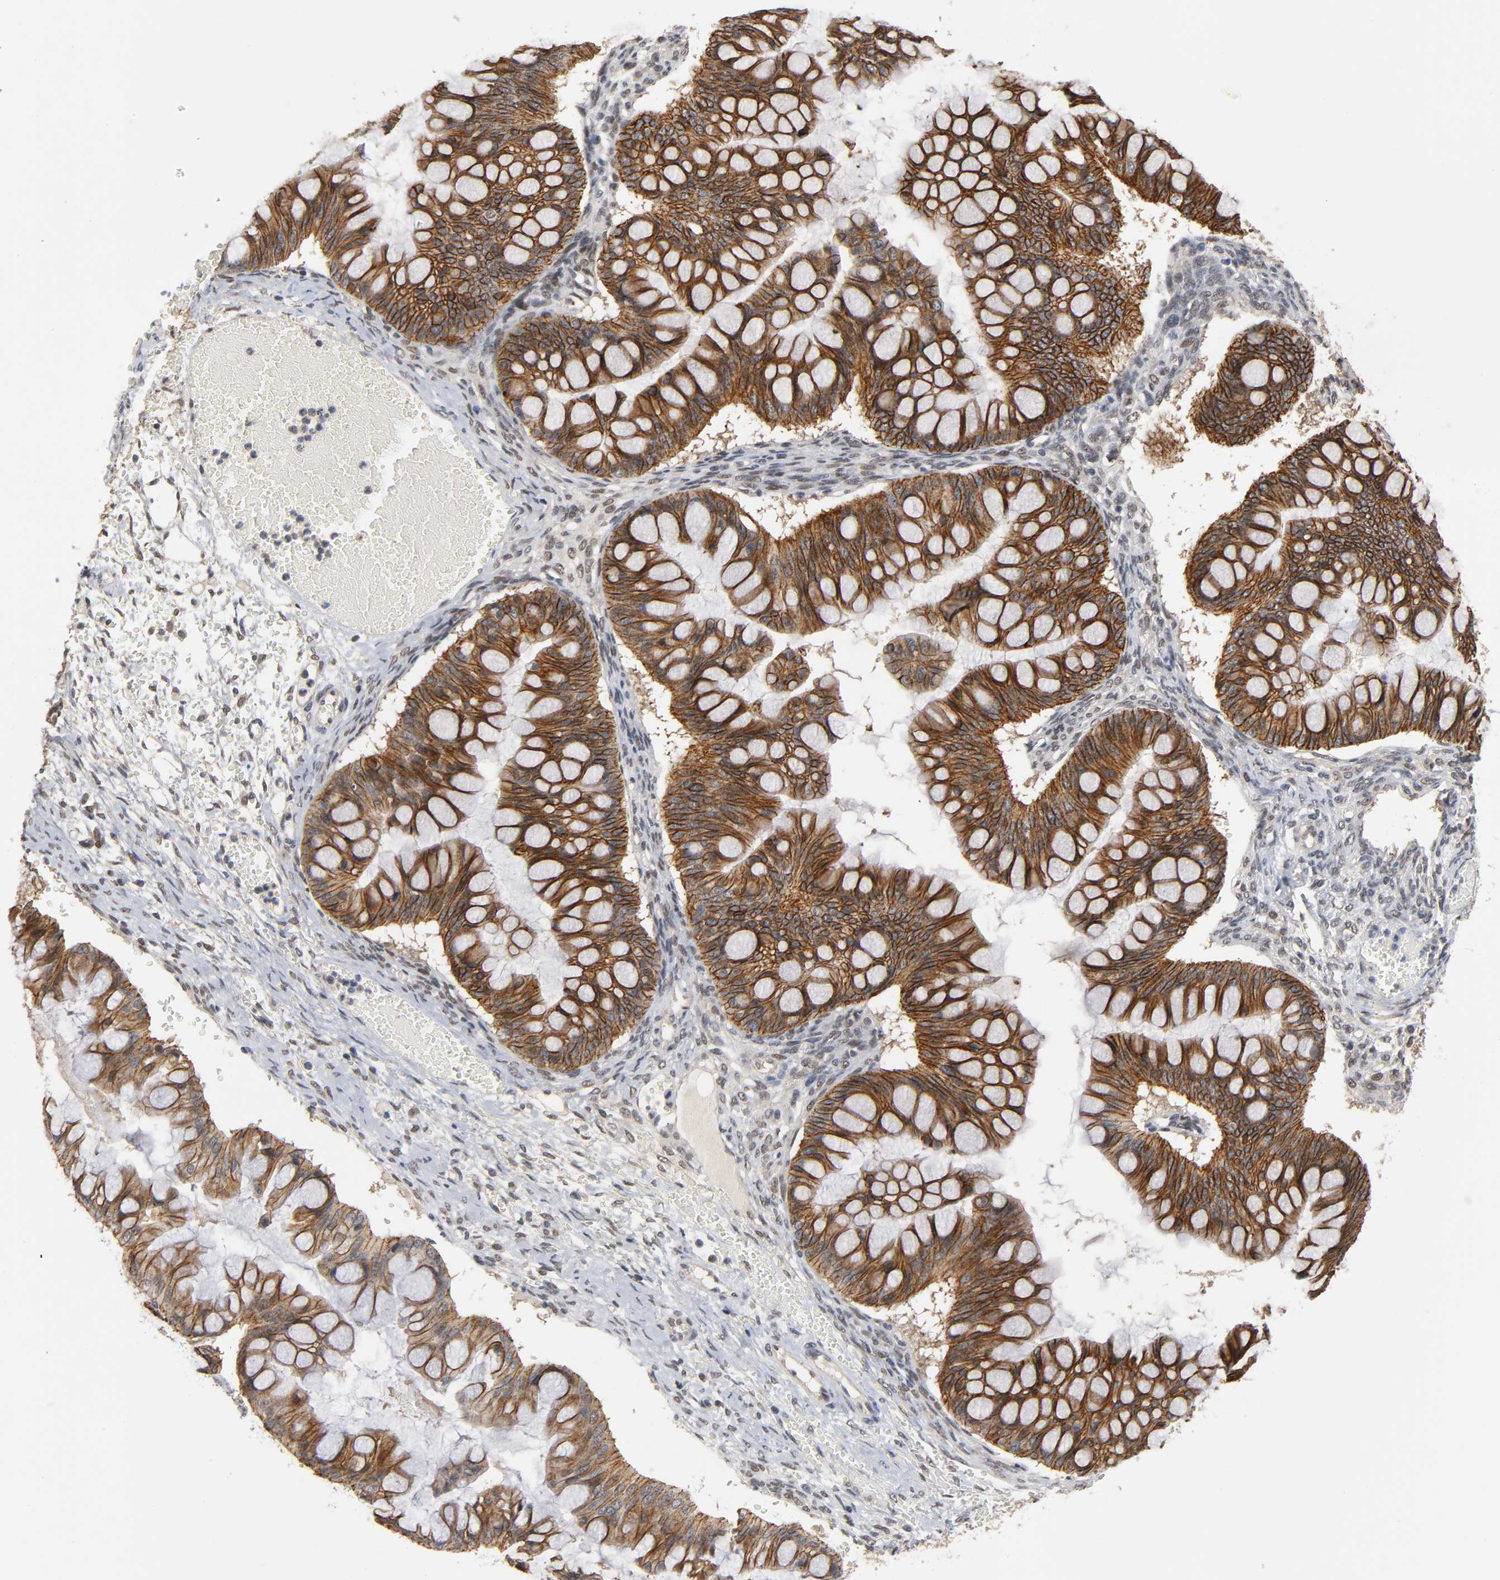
{"staining": {"intensity": "strong", "quantity": ">75%", "location": "cytoplasmic/membranous"}, "tissue": "ovarian cancer", "cell_type": "Tumor cells", "image_type": "cancer", "snomed": [{"axis": "morphology", "description": "Cystadenocarcinoma, mucinous, NOS"}, {"axis": "topography", "description": "Ovary"}], "caption": "Ovarian mucinous cystadenocarcinoma stained with immunohistochemistry demonstrates strong cytoplasmic/membranous expression in about >75% of tumor cells.", "gene": "HTR1E", "patient": {"sex": "female", "age": 73}}